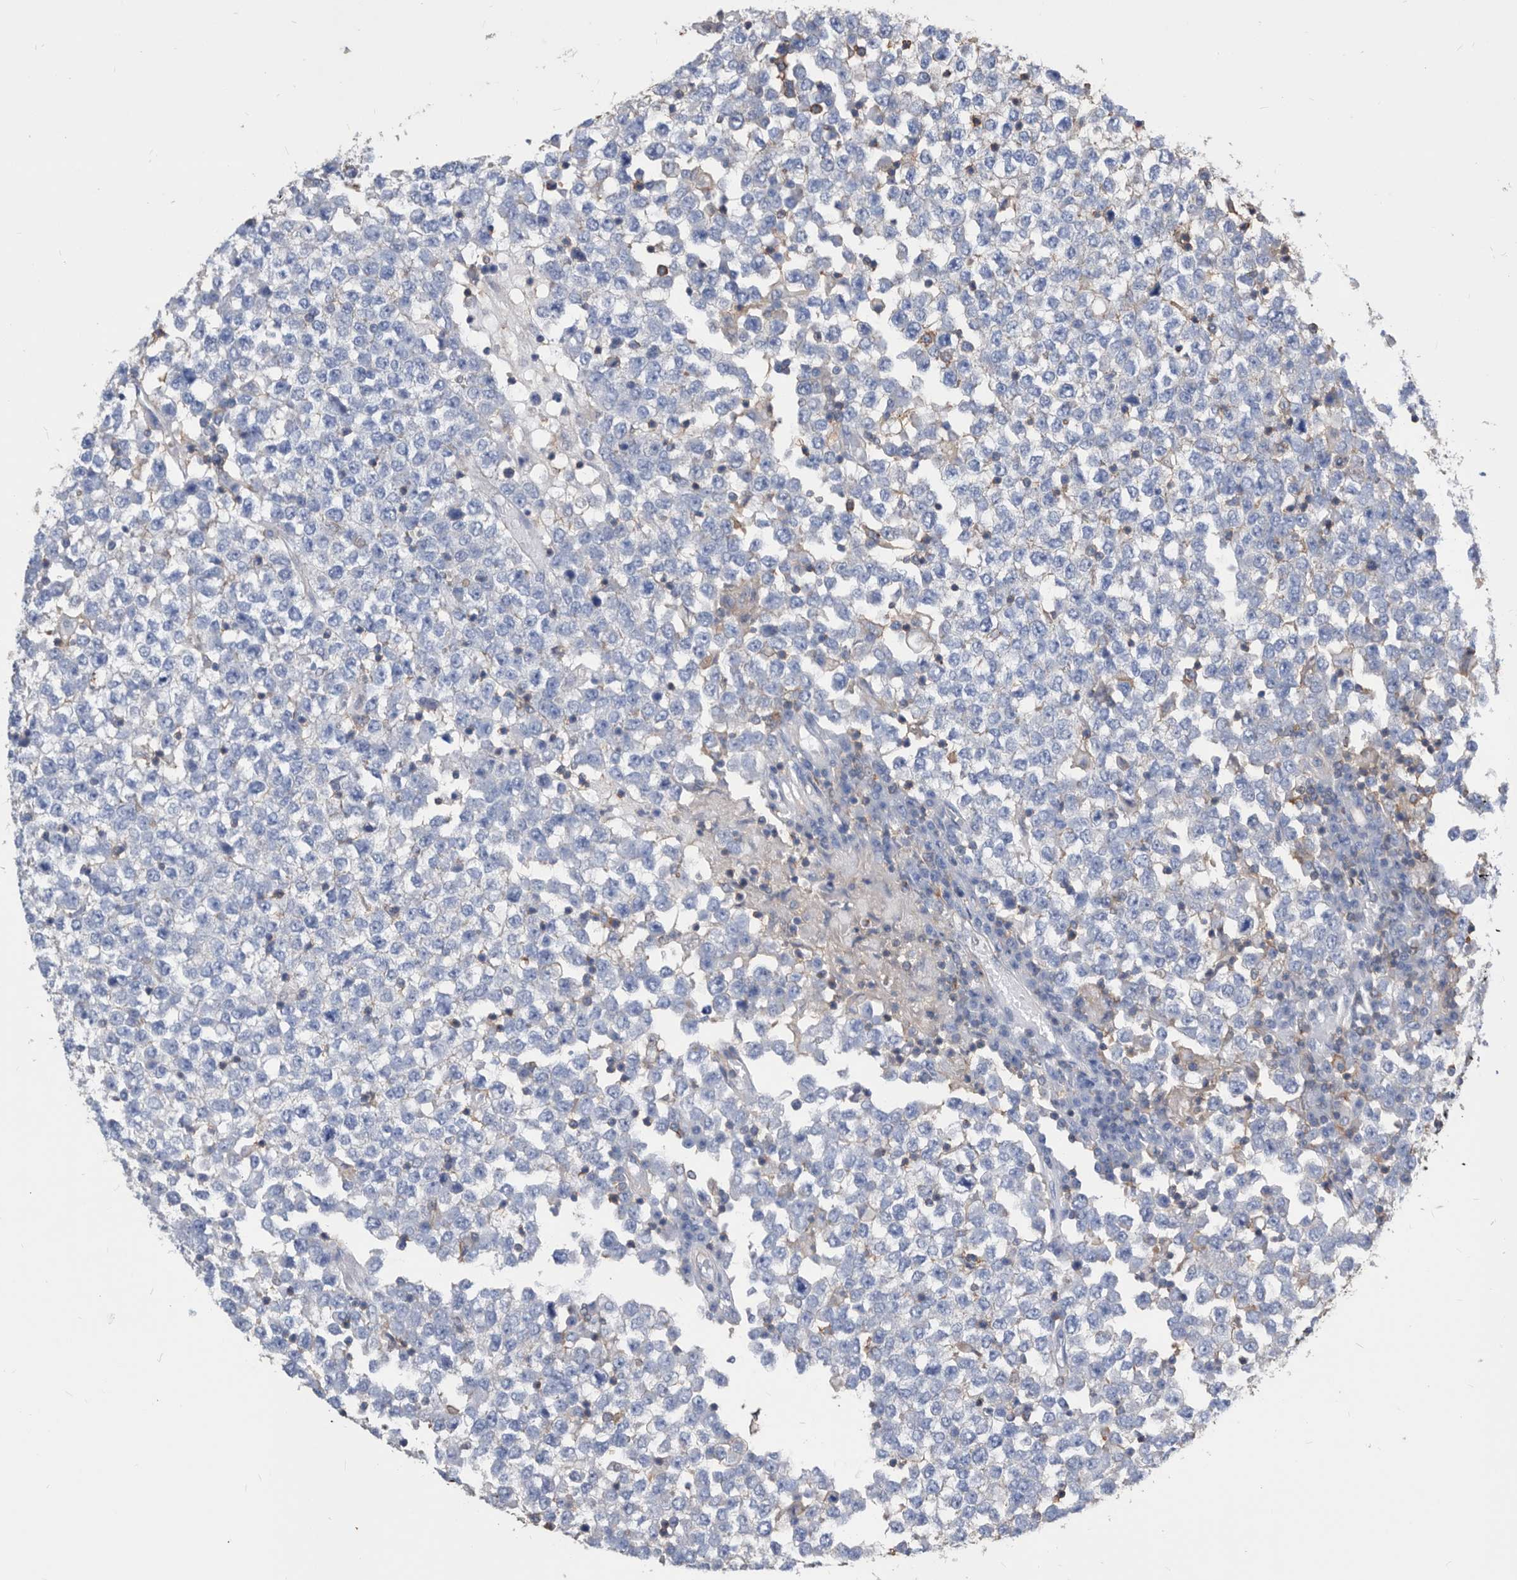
{"staining": {"intensity": "negative", "quantity": "none", "location": "none"}, "tissue": "testis cancer", "cell_type": "Tumor cells", "image_type": "cancer", "snomed": [{"axis": "morphology", "description": "Seminoma, NOS"}, {"axis": "topography", "description": "Testis"}], "caption": "An image of testis seminoma stained for a protein displays no brown staining in tumor cells. The staining is performed using DAB brown chromogen with nuclei counter-stained in using hematoxylin.", "gene": "MS4A4A", "patient": {"sex": "male", "age": 65}}